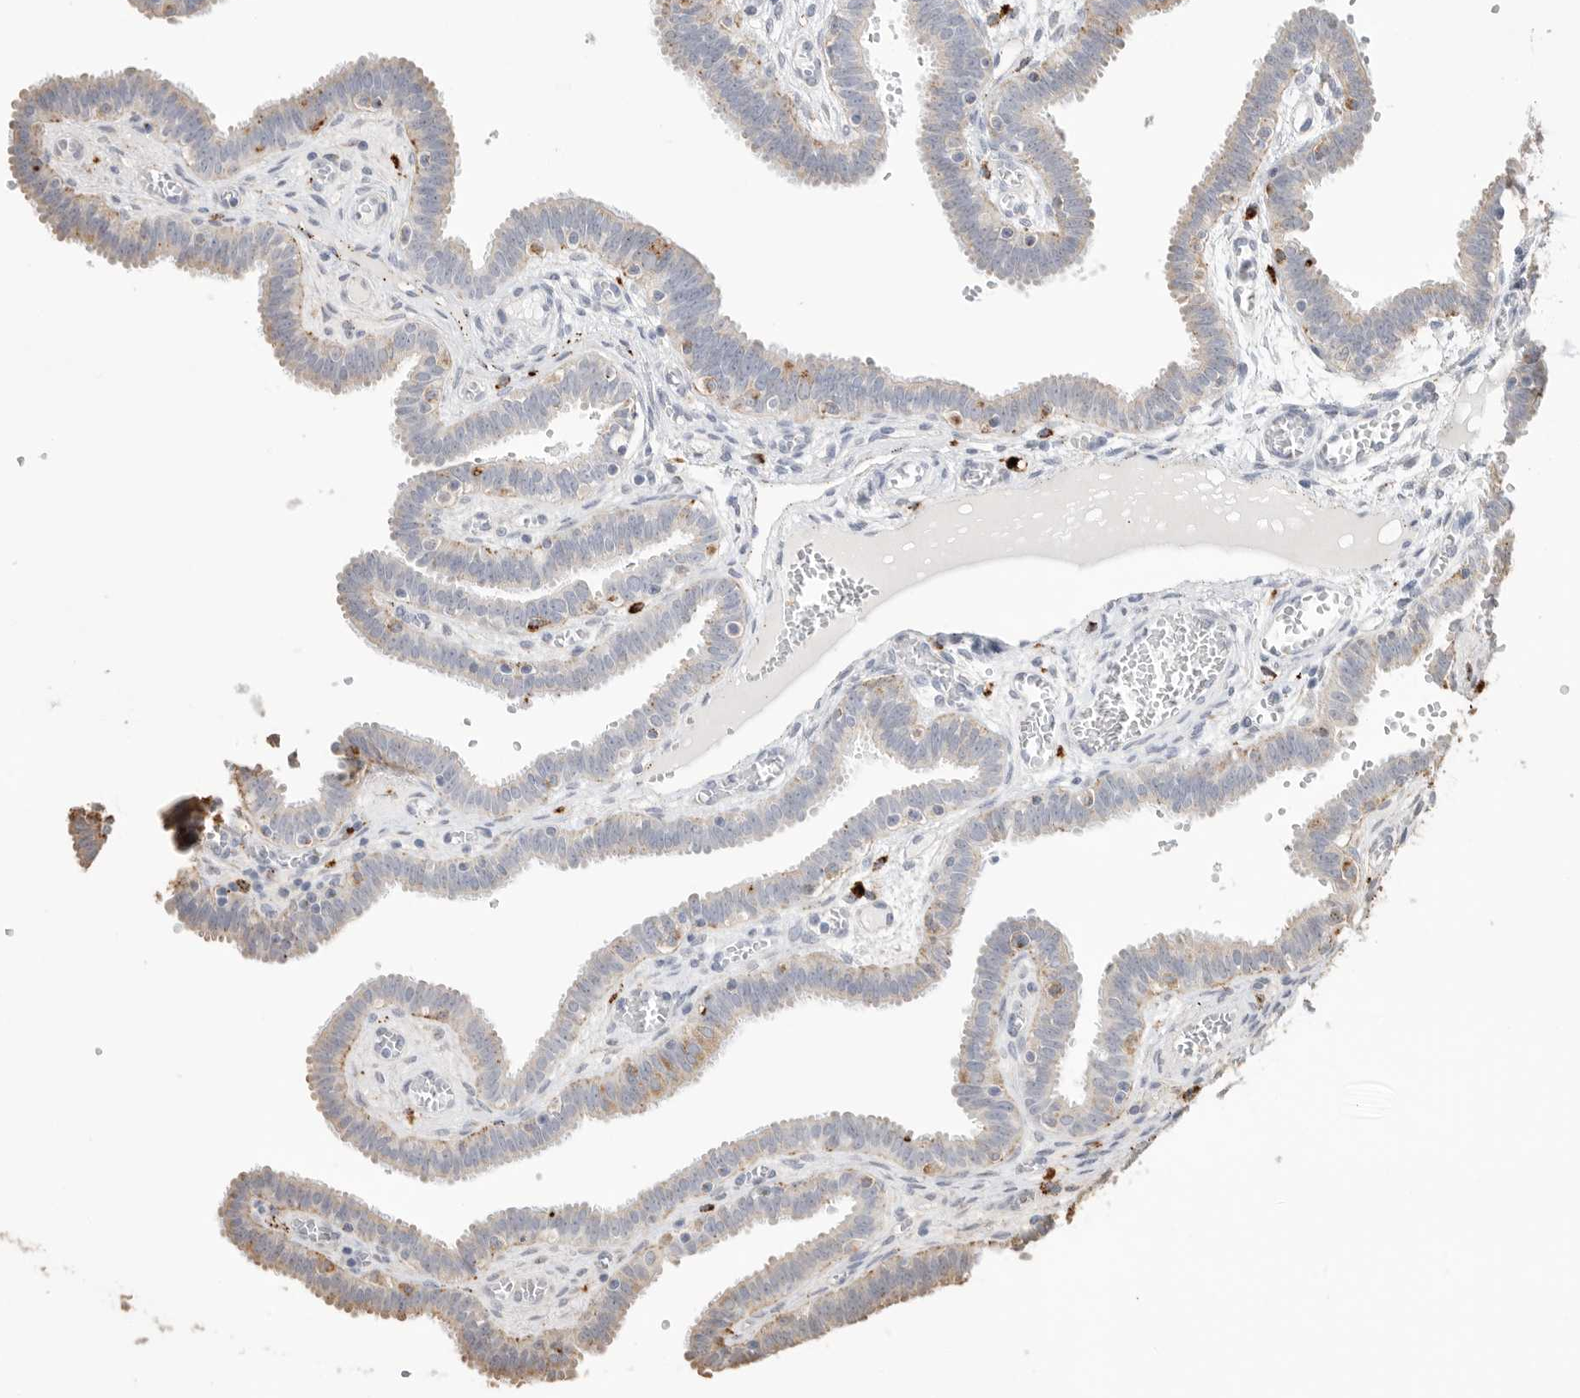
{"staining": {"intensity": "moderate", "quantity": "25%-75%", "location": "cytoplasmic/membranous"}, "tissue": "fallopian tube", "cell_type": "Glandular cells", "image_type": "normal", "snomed": [{"axis": "morphology", "description": "Normal tissue, NOS"}, {"axis": "topography", "description": "Fallopian tube"}, {"axis": "topography", "description": "Placenta"}], "caption": "Immunohistochemical staining of benign human fallopian tube exhibits medium levels of moderate cytoplasmic/membranous staining in approximately 25%-75% of glandular cells.", "gene": "GGH", "patient": {"sex": "female", "age": 32}}